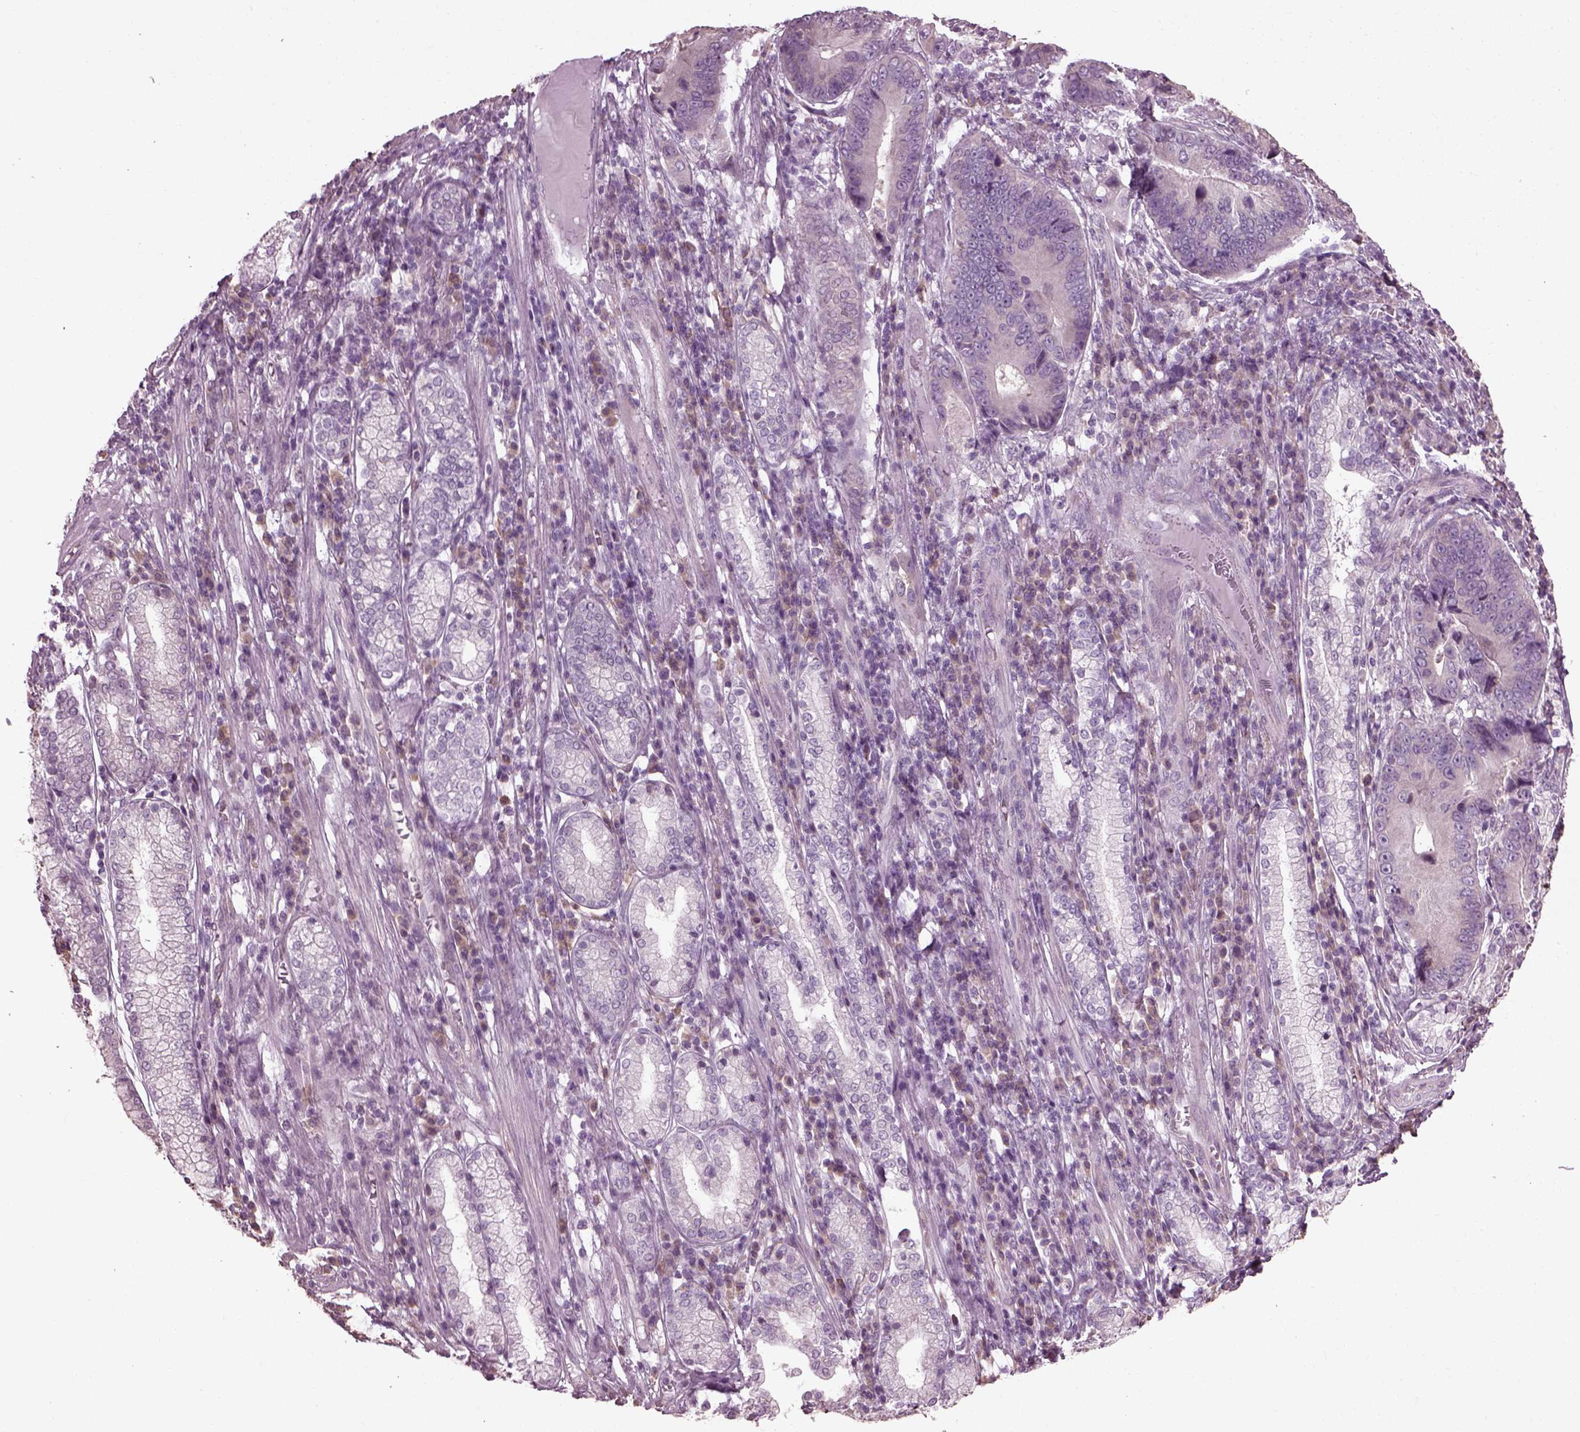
{"staining": {"intensity": "negative", "quantity": "none", "location": "none"}, "tissue": "stomach cancer", "cell_type": "Tumor cells", "image_type": "cancer", "snomed": [{"axis": "morphology", "description": "Adenocarcinoma, NOS"}, {"axis": "topography", "description": "Stomach"}], "caption": "High magnification brightfield microscopy of stomach cancer (adenocarcinoma) stained with DAB (3,3'-diaminobenzidine) (brown) and counterstained with hematoxylin (blue): tumor cells show no significant positivity.", "gene": "CABP5", "patient": {"sex": "male", "age": 84}}